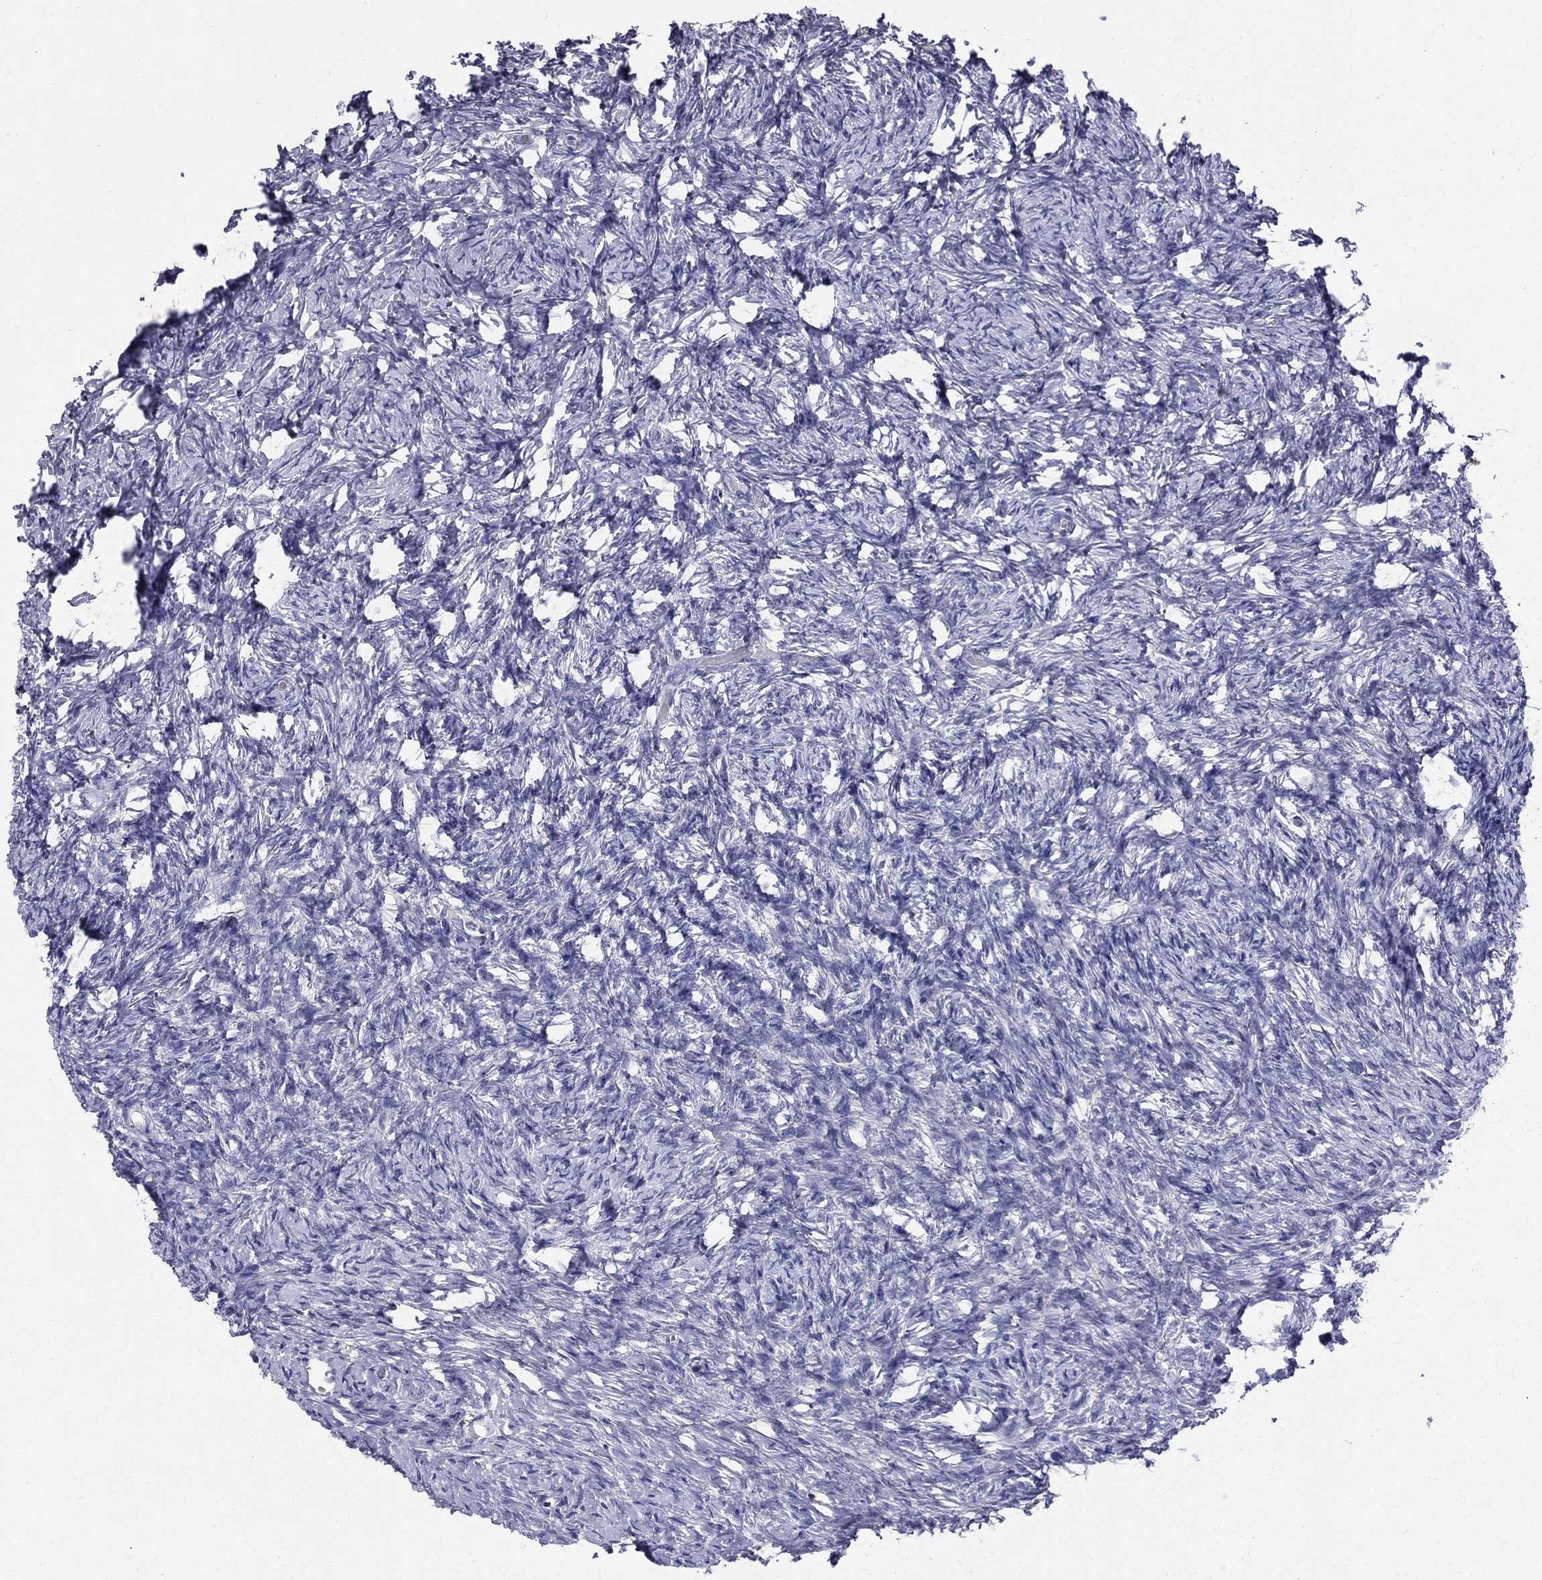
{"staining": {"intensity": "negative", "quantity": "none", "location": "none"}, "tissue": "ovary", "cell_type": "Ovarian stroma cells", "image_type": "normal", "snomed": [{"axis": "morphology", "description": "Normal tissue, NOS"}, {"axis": "topography", "description": "Ovary"}], "caption": "Benign ovary was stained to show a protein in brown. There is no significant staining in ovarian stroma cells. (IHC, brightfield microscopy, high magnification).", "gene": "SLC4A10", "patient": {"sex": "female", "age": 39}}